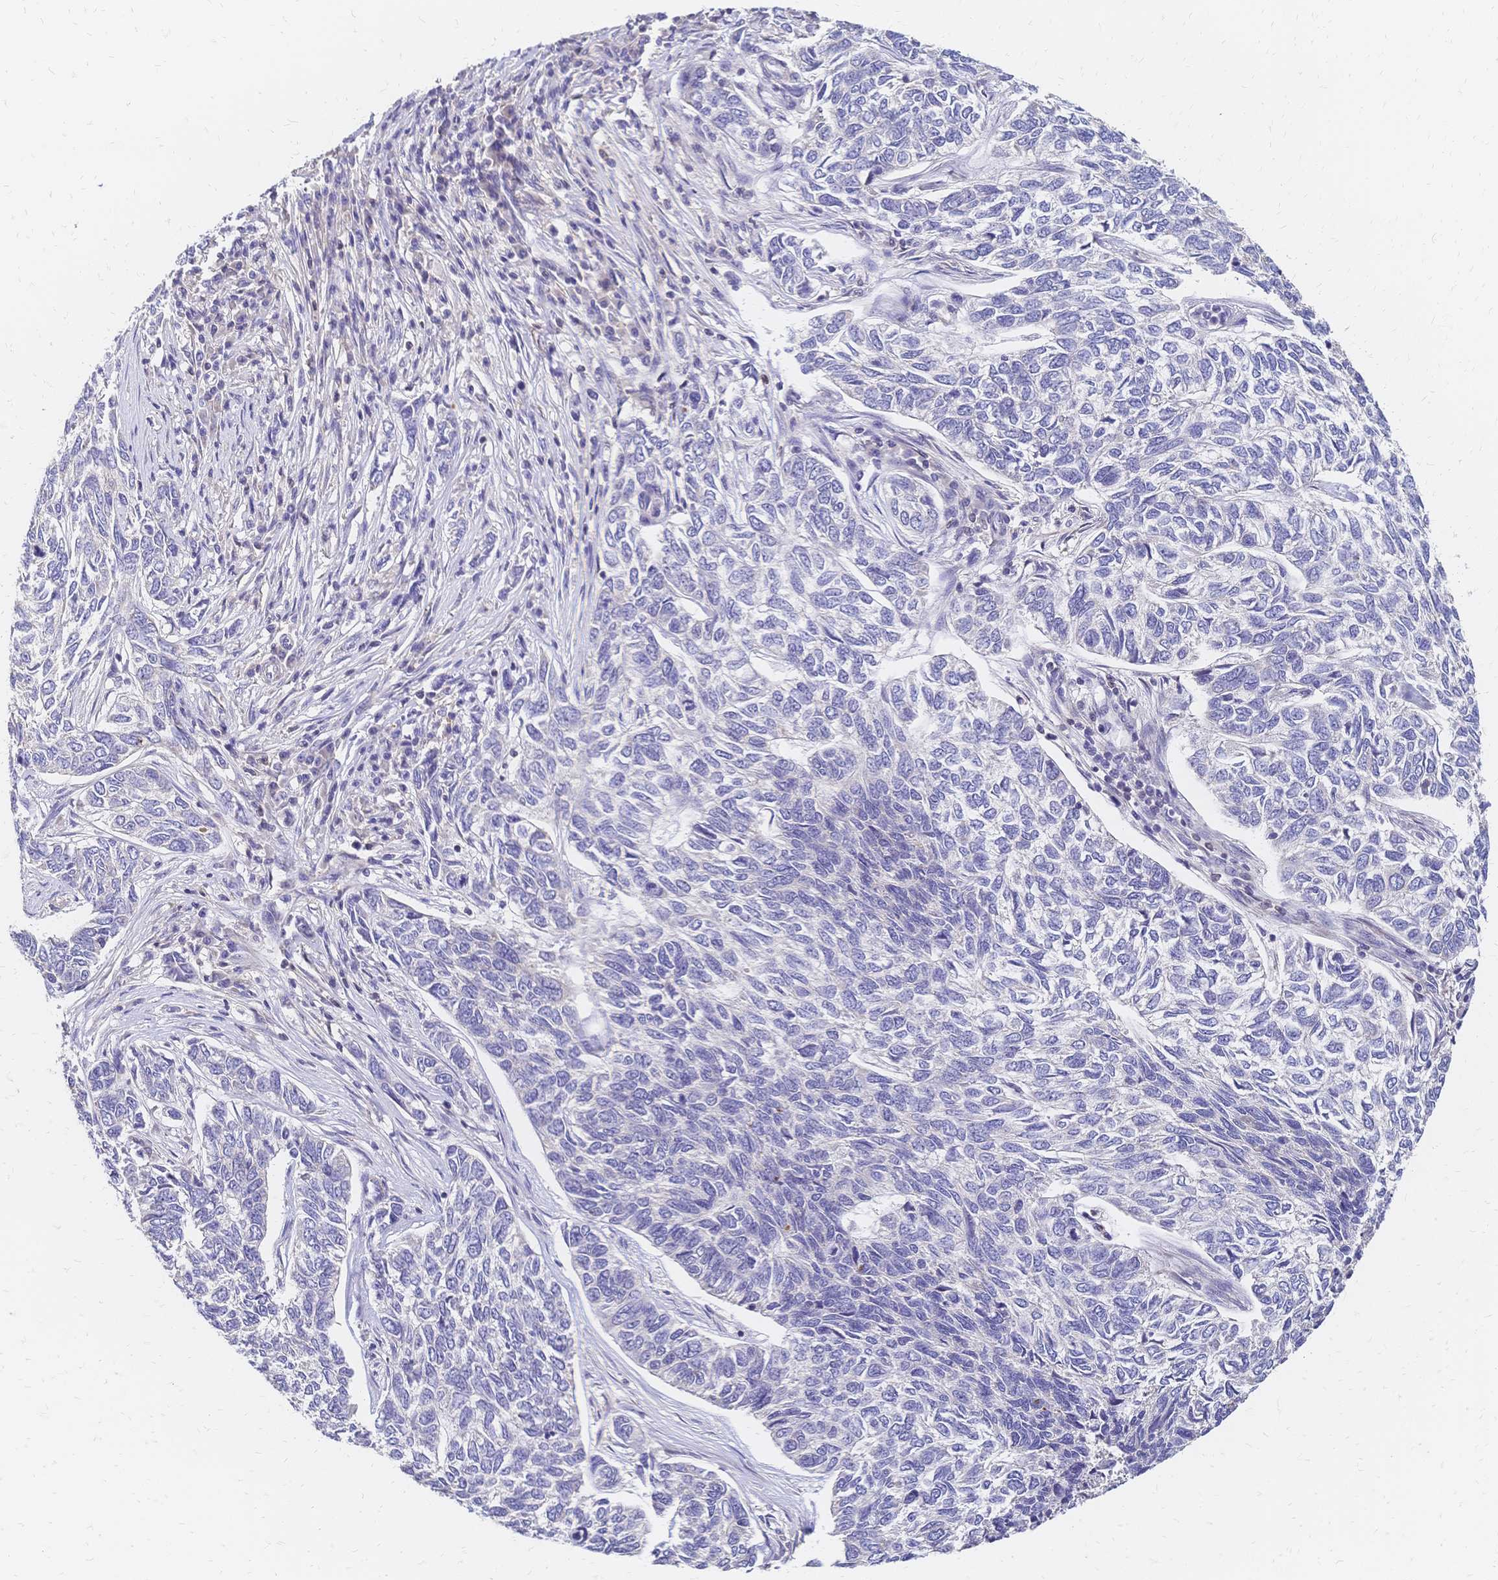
{"staining": {"intensity": "negative", "quantity": "none", "location": "none"}, "tissue": "skin cancer", "cell_type": "Tumor cells", "image_type": "cancer", "snomed": [{"axis": "morphology", "description": "Basal cell carcinoma"}, {"axis": "topography", "description": "Skin"}], "caption": "Tumor cells show no significant protein expression in skin basal cell carcinoma. The staining was performed using DAB (3,3'-diaminobenzidine) to visualize the protein expression in brown, while the nuclei were stained in blue with hematoxylin (Magnification: 20x).", "gene": "DTNB", "patient": {"sex": "female", "age": 65}}